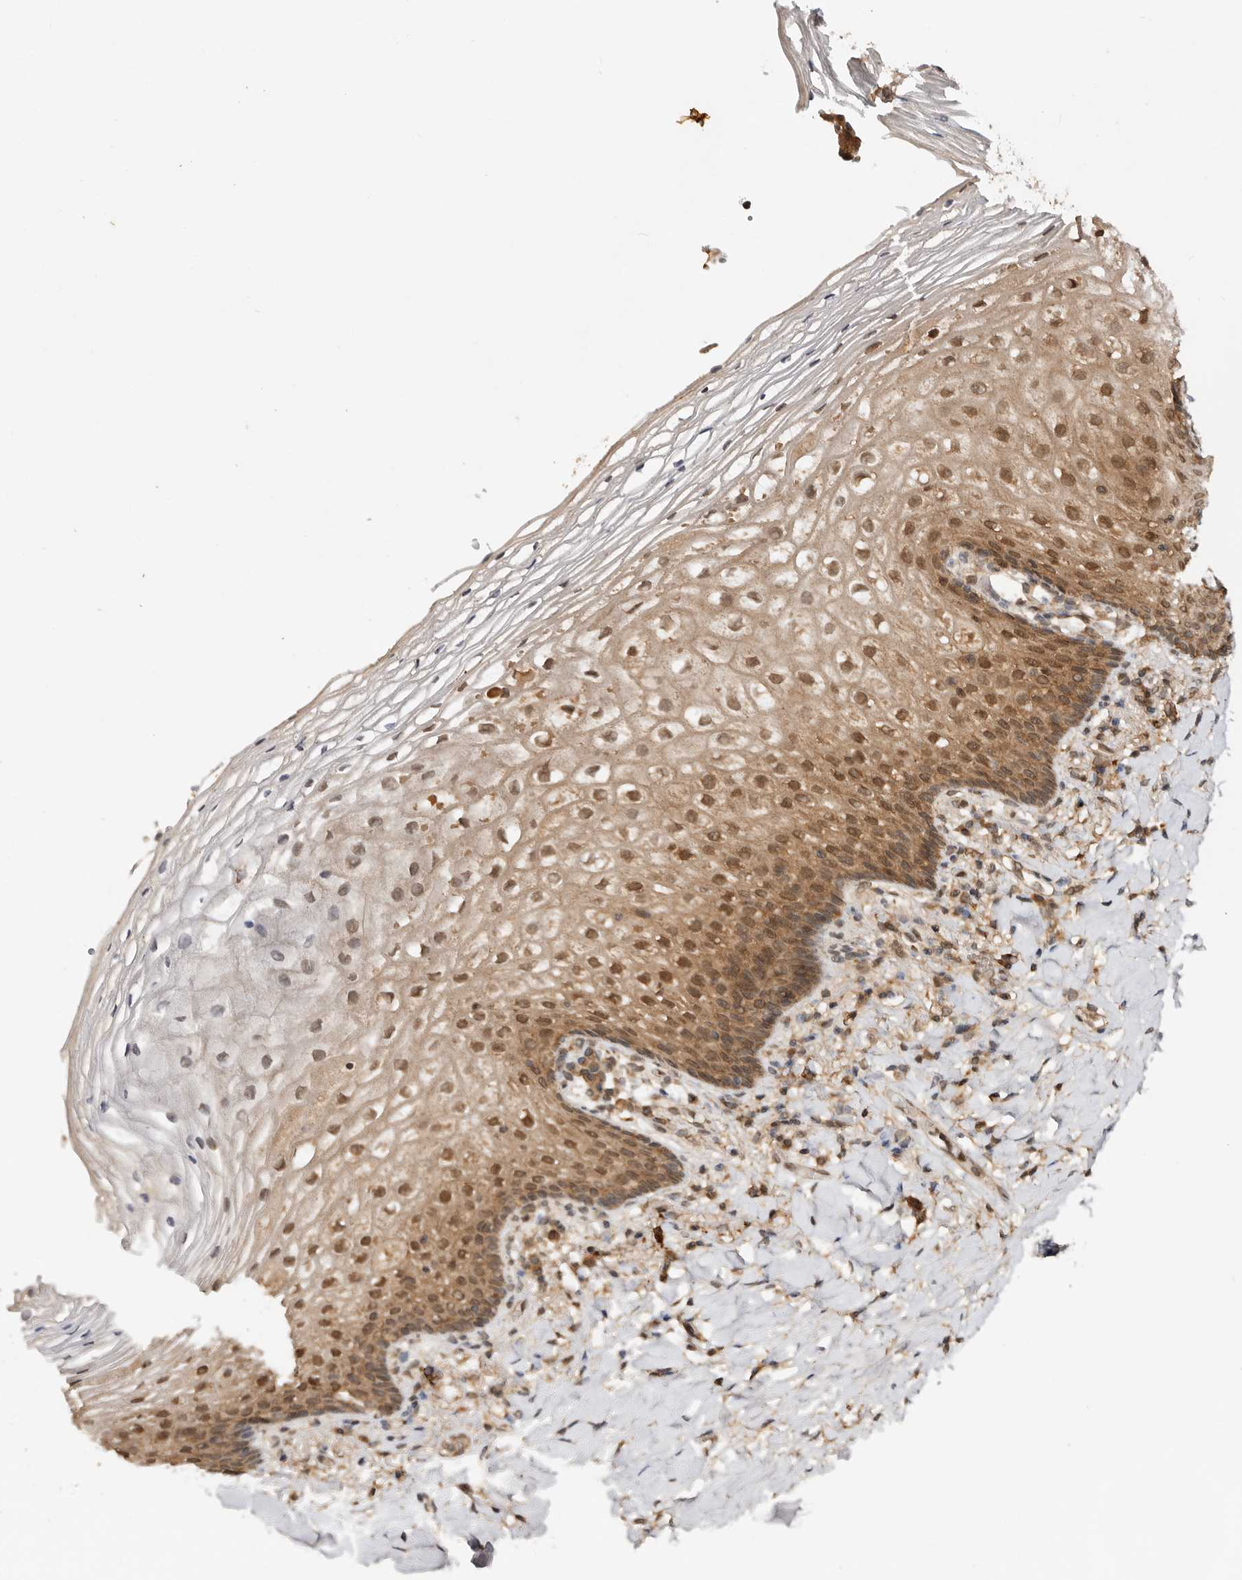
{"staining": {"intensity": "moderate", "quantity": ">75%", "location": "cytoplasmic/membranous,nuclear"}, "tissue": "vagina", "cell_type": "Squamous epithelial cells", "image_type": "normal", "snomed": [{"axis": "morphology", "description": "Normal tissue, NOS"}, {"axis": "topography", "description": "Vagina"}], "caption": "Immunohistochemistry (IHC) image of normal vagina stained for a protein (brown), which displays medium levels of moderate cytoplasmic/membranous,nuclear expression in approximately >75% of squamous epithelial cells.", "gene": "TARS2", "patient": {"sex": "female", "age": 60}}